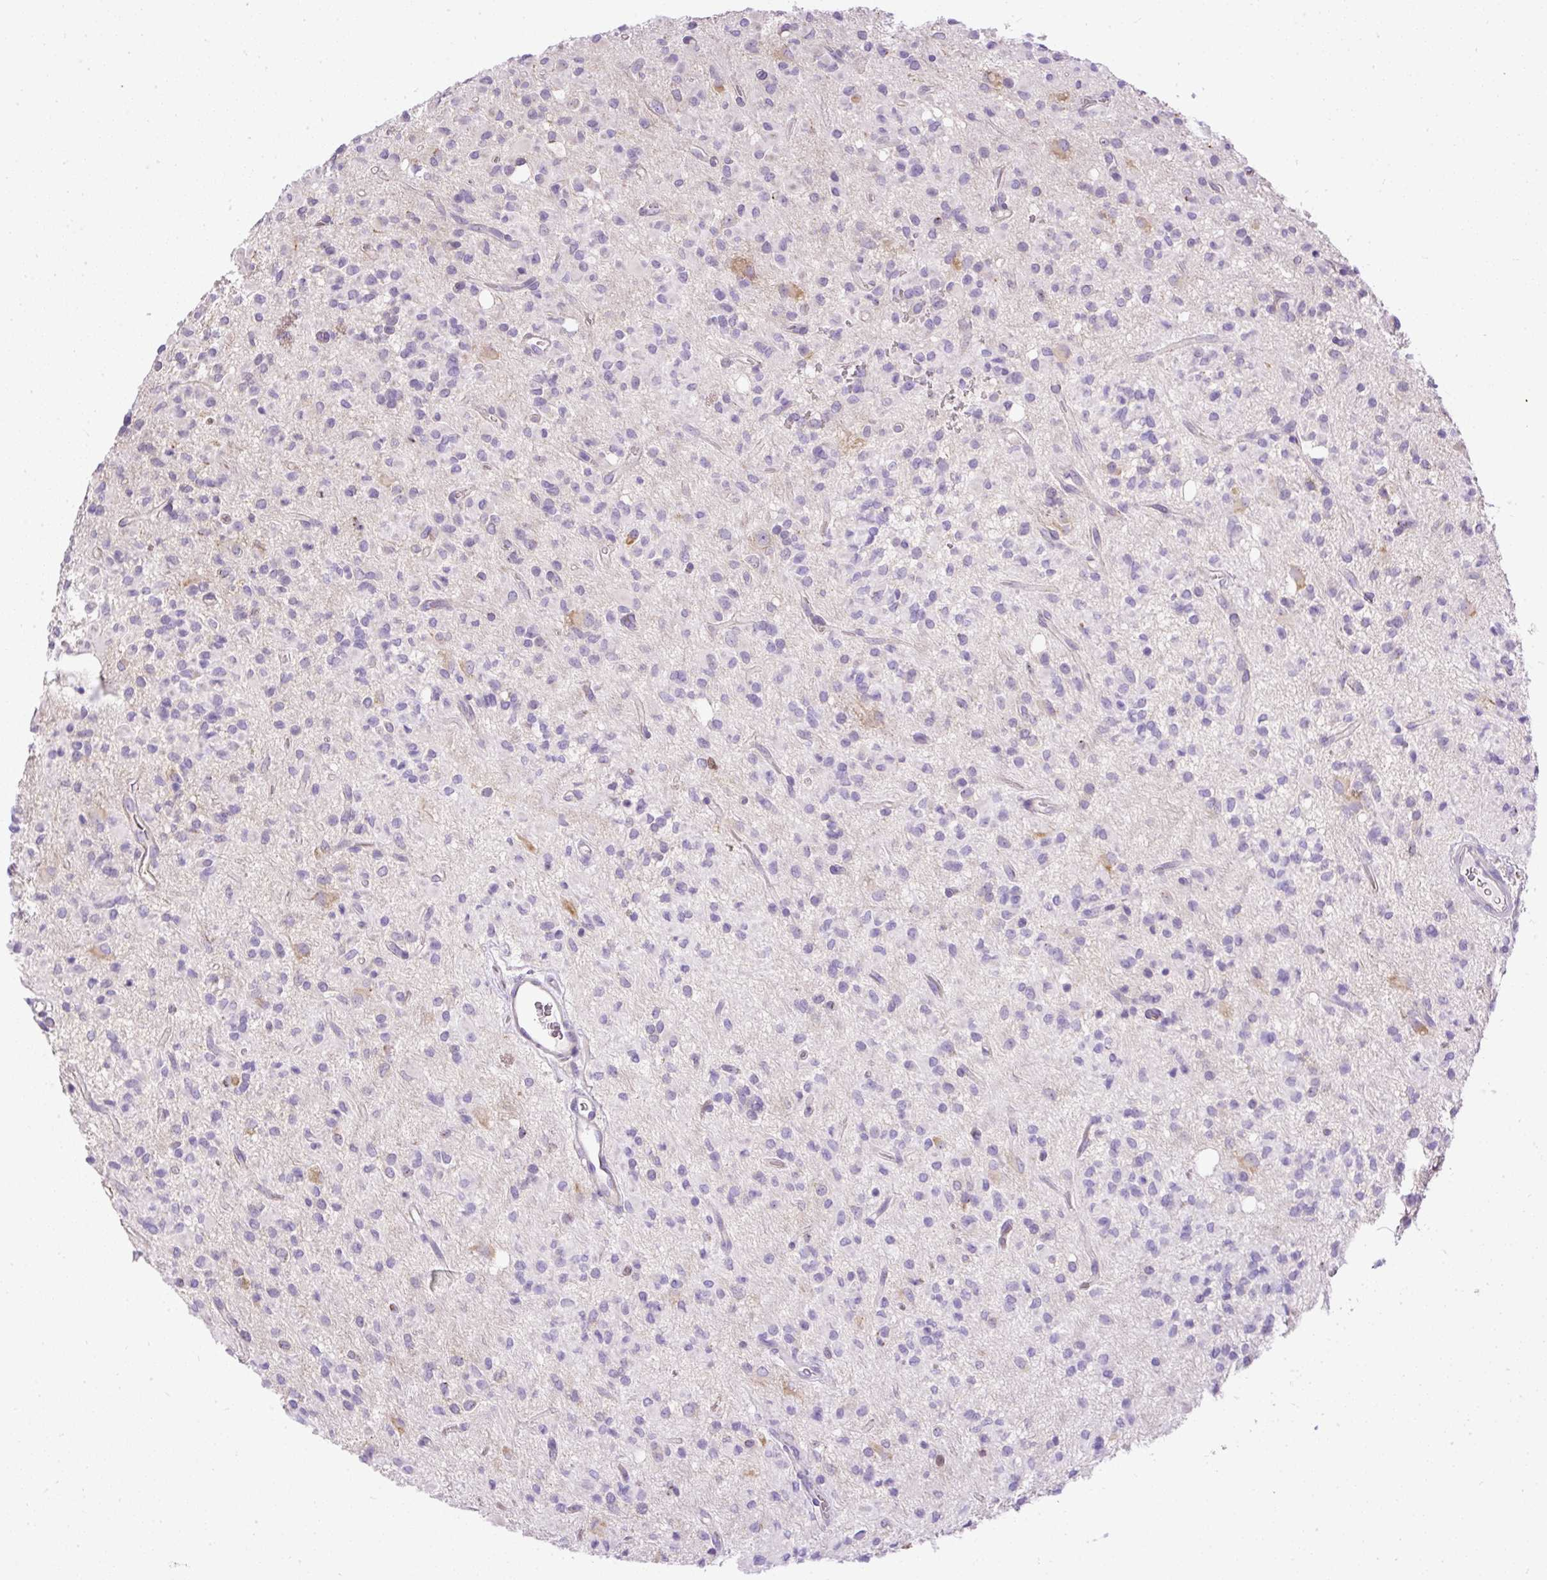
{"staining": {"intensity": "moderate", "quantity": "<25%", "location": "cytoplasmic/membranous"}, "tissue": "glioma", "cell_type": "Tumor cells", "image_type": "cancer", "snomed": [{"axis": "morphology", "description": "Glioma, malignant, Low grade"}, {"axis": "topography", "description": "Brain"}], "caption": "The histopathology image displays a brown stain indicating the presence of a protein in the cytoplasmic/membranous of tumor cells in malignant low-grade glioma. Nuclei are stained in blue.", "gene": "CFAP47", "patient": {"sex": "female", "age": 33}}